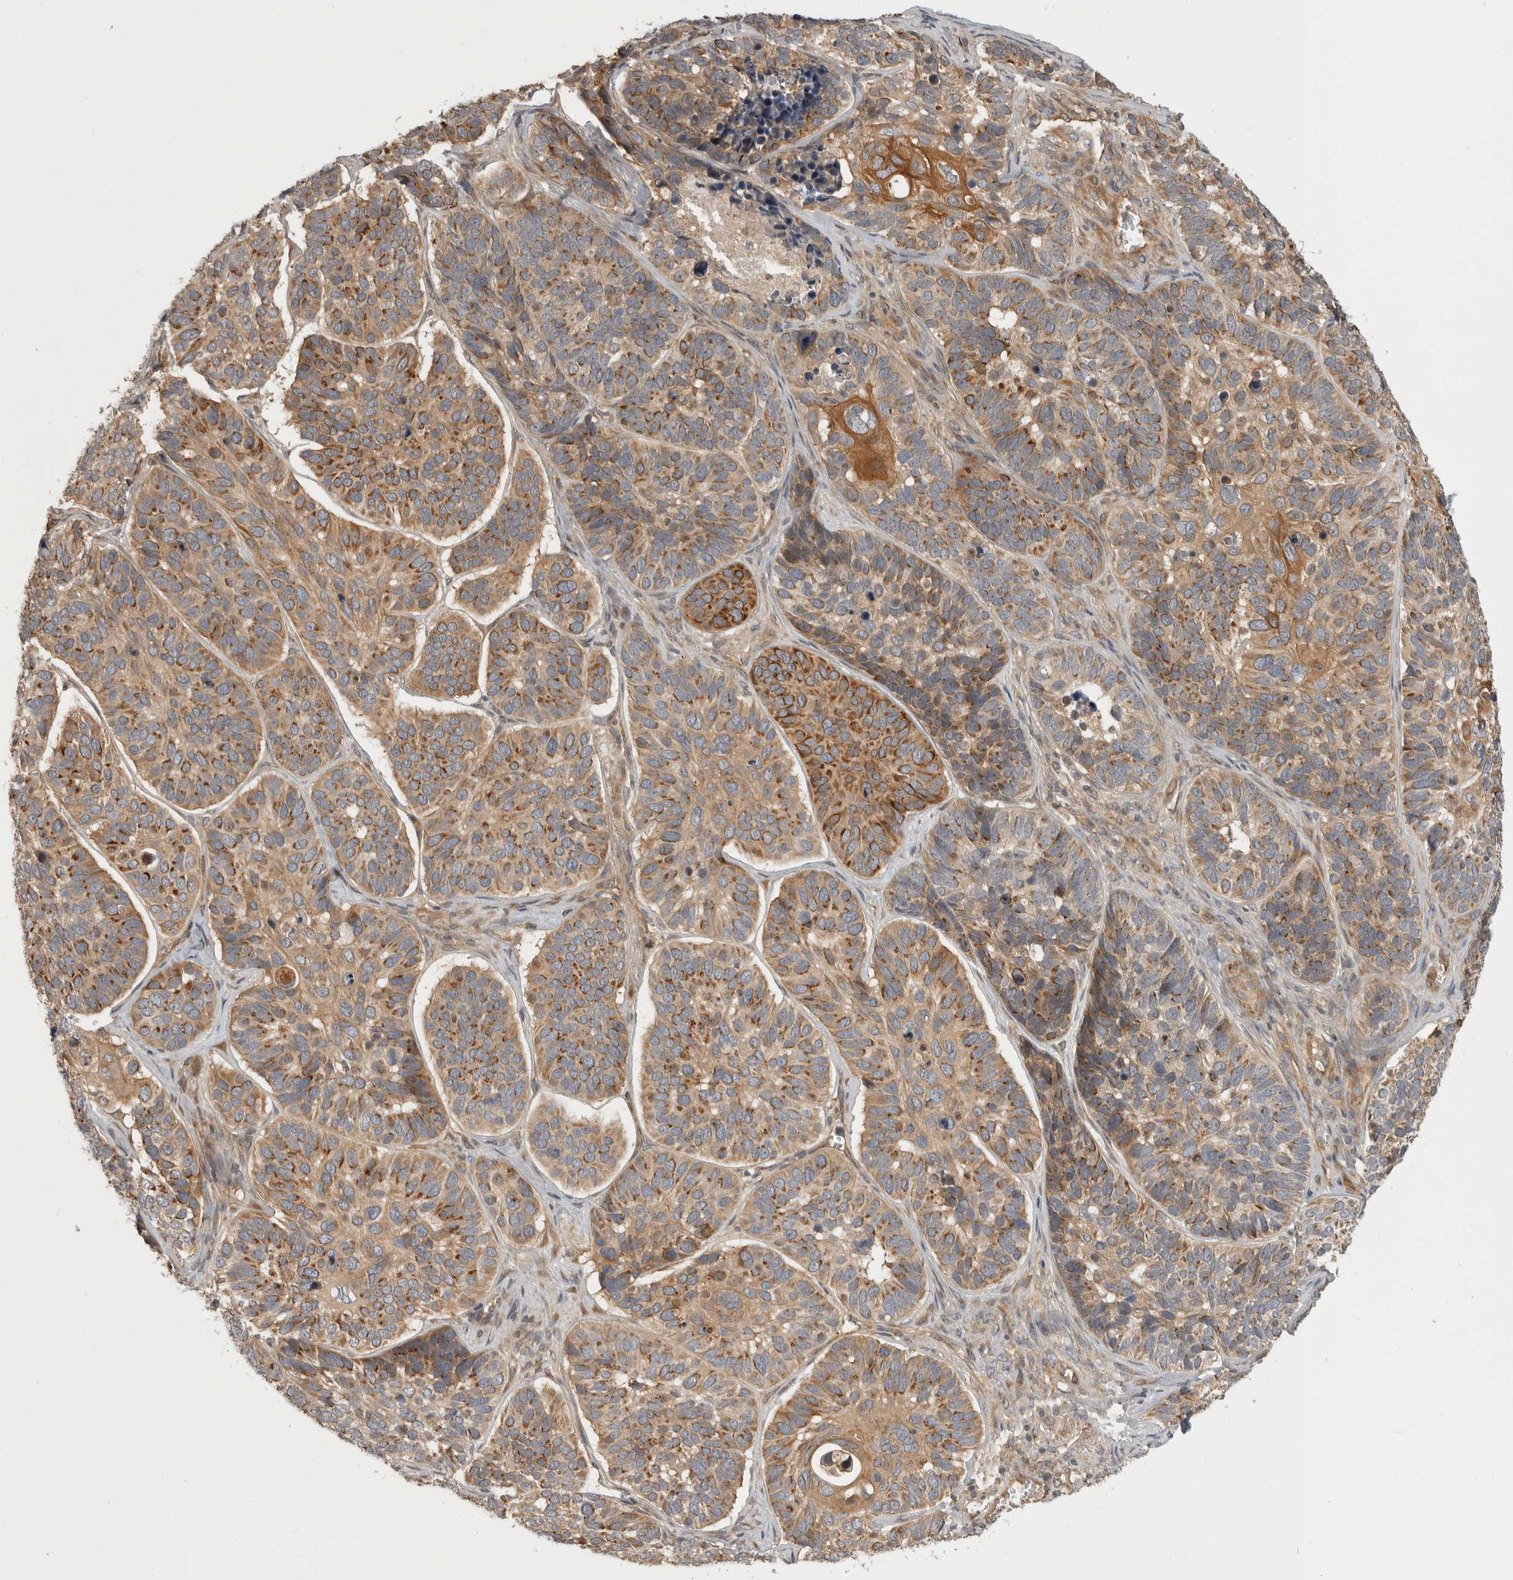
{"staining": {"intensity": "moderate", "quantity": ">75%", "location": "cytoplasmic/membranous"}, "tissue": "skin cancer", "cell_type": "Tumor cells", "image_type": "cancer", "snomed": [{"axis": "morphology", "description": "Basal cell carcinoma"}, {"axis": "topography", "description": "Skin"}], "caption": "This photomicrograph reveals skin cancer (basal cell carcinoma) stained with immunohistochemistry (IHC) to label a protein in brown. The cytoplasmic/membranous of tumor cells show moderate positivity for the protein. Nuclei are counter-stained blue.", "gene": "CUEDC1", "patient": {"sex": "male", "age": 62}}